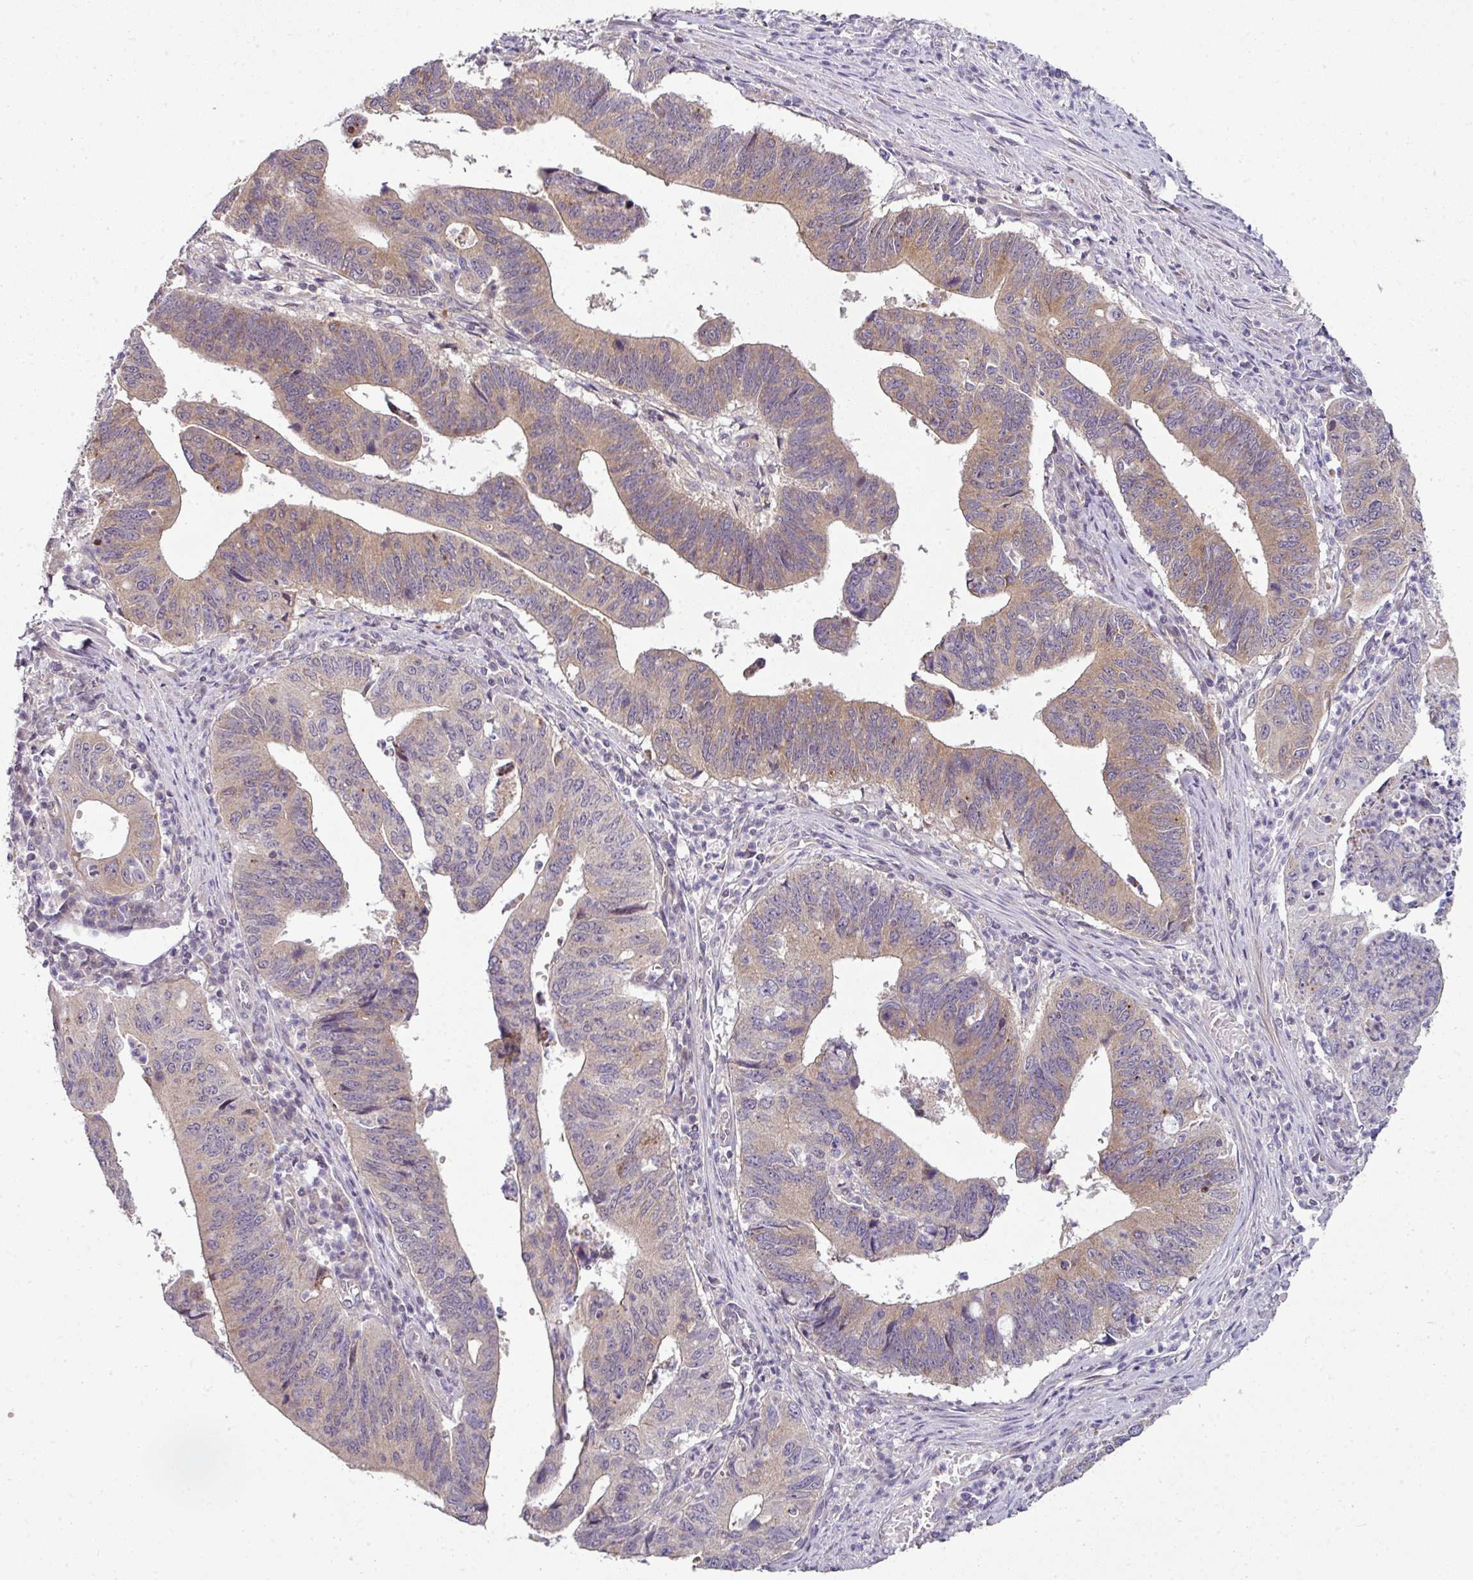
{"staining": {"intensity": "weak", "quantity": ">75%", "location": "cytoplasmic/membranous"}, "tissue": "stomach cancer", "cell_type": "Tumor cells", "image_type": "cancer", "snomed": [{"axis": "morphology", "description": "Adenocarcinoma, NOS"}, {"axis": "topography", "description": "Stomach"}], "caption": "This photomicrograph displays immunohistochemistry staining of human stomach adenocarcinoma, with low weak cytoplasmic/membranous positivity in approximately >75% of tumor cells.", "gene": "DERPC", "patient": {"sex": "male", "age": 59}}